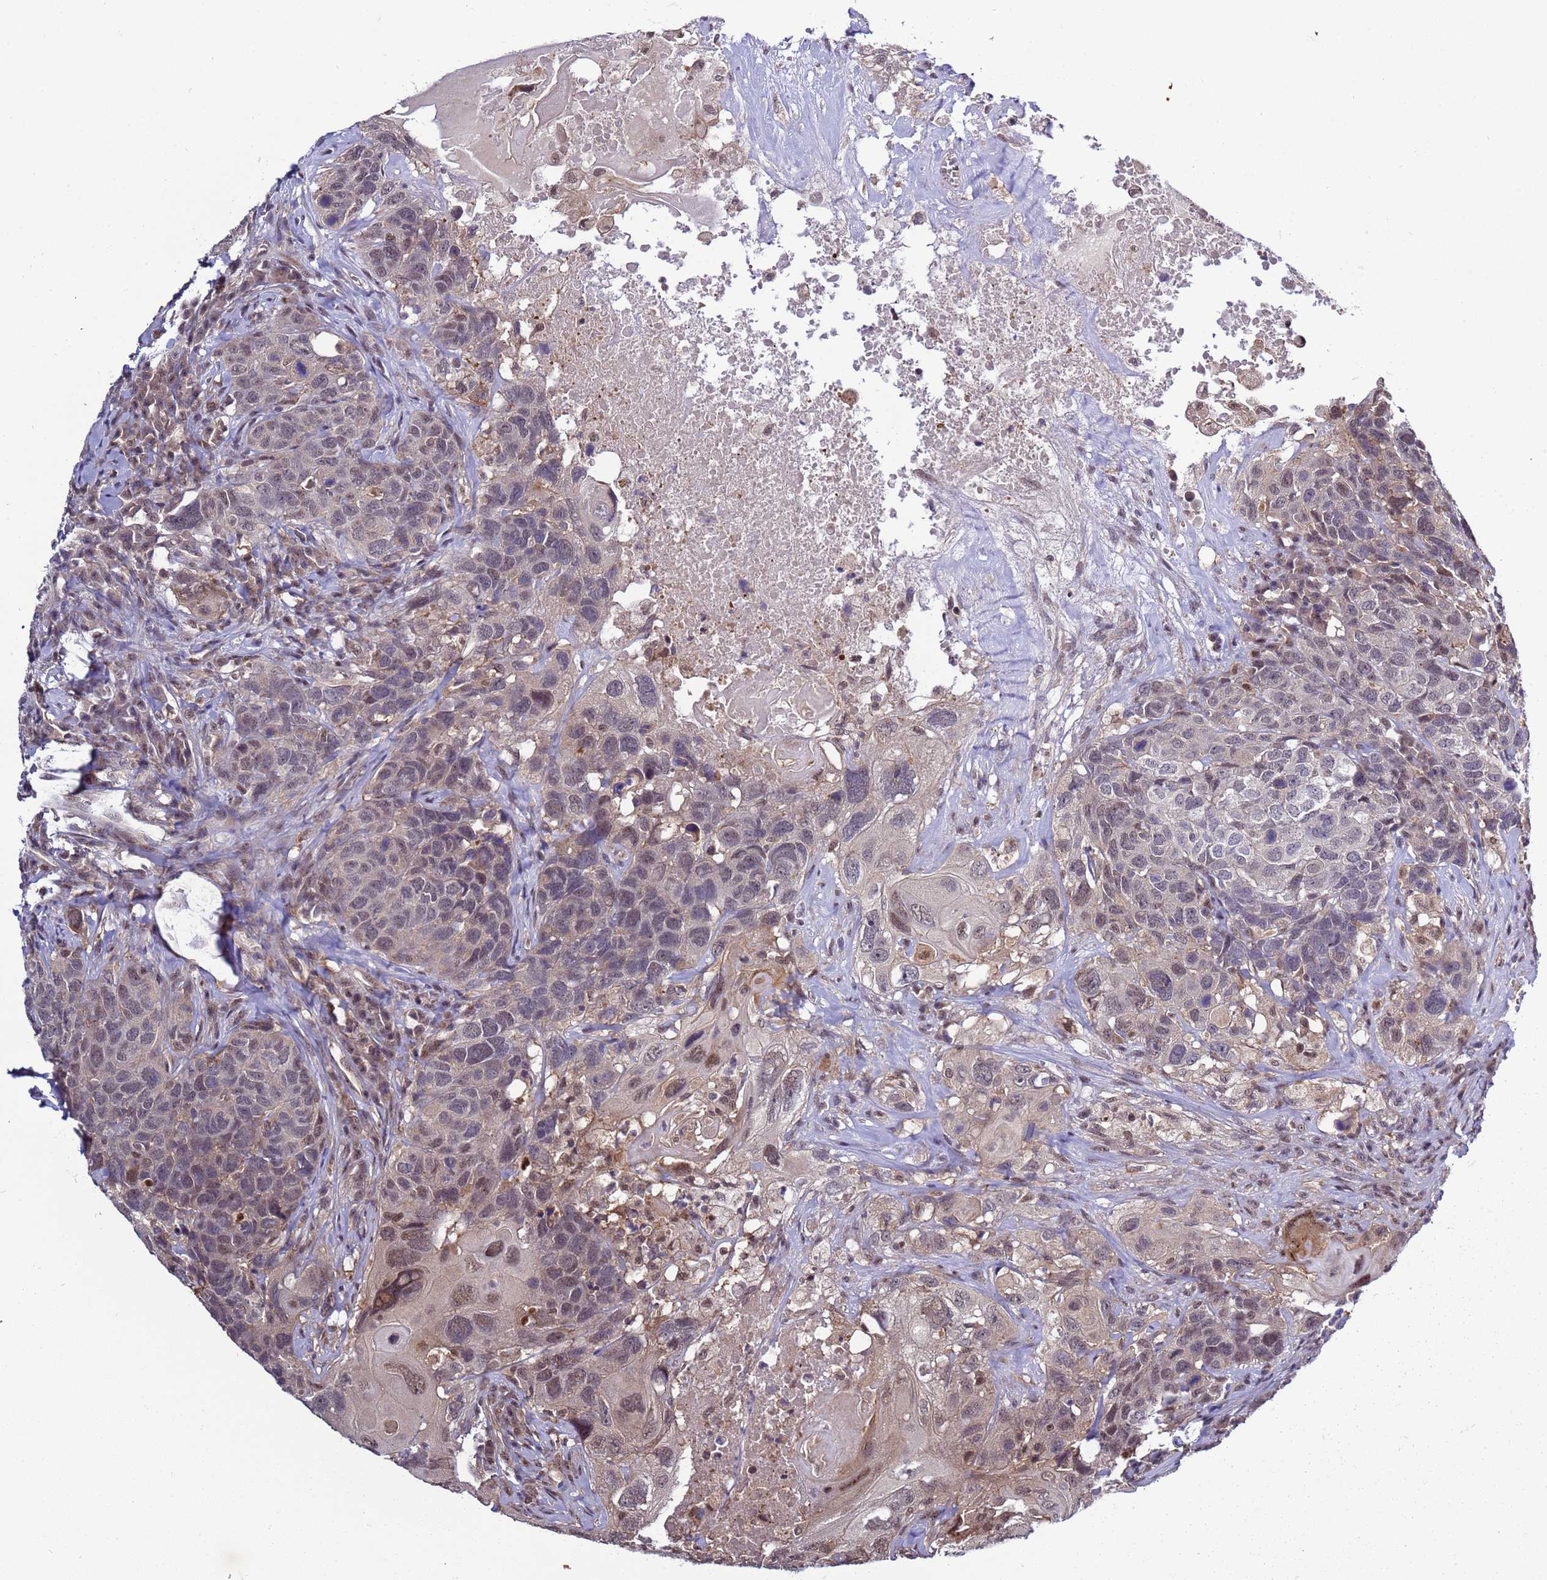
{"staining": {"intensity": "weak", "quantity": "<25%", "location": "nuclear"}, "tissue": "head and neck cancer", "cell_type": "Tumor cells", "image_type": "cancer", "snomed": [{"axis": "morphology", "description": "Squamous cell carcinoma, NOS"}, {"axis": "topography", "description": "Head-Neck"}], "caption": "IHC histopathology image of human head and neck cancer (squamous cell carcinoma) stained for a protein (brown), which displays no positivity in tumor cells.", "gene": "GEN1", "patient": {"sex": "male", "age": 66}}